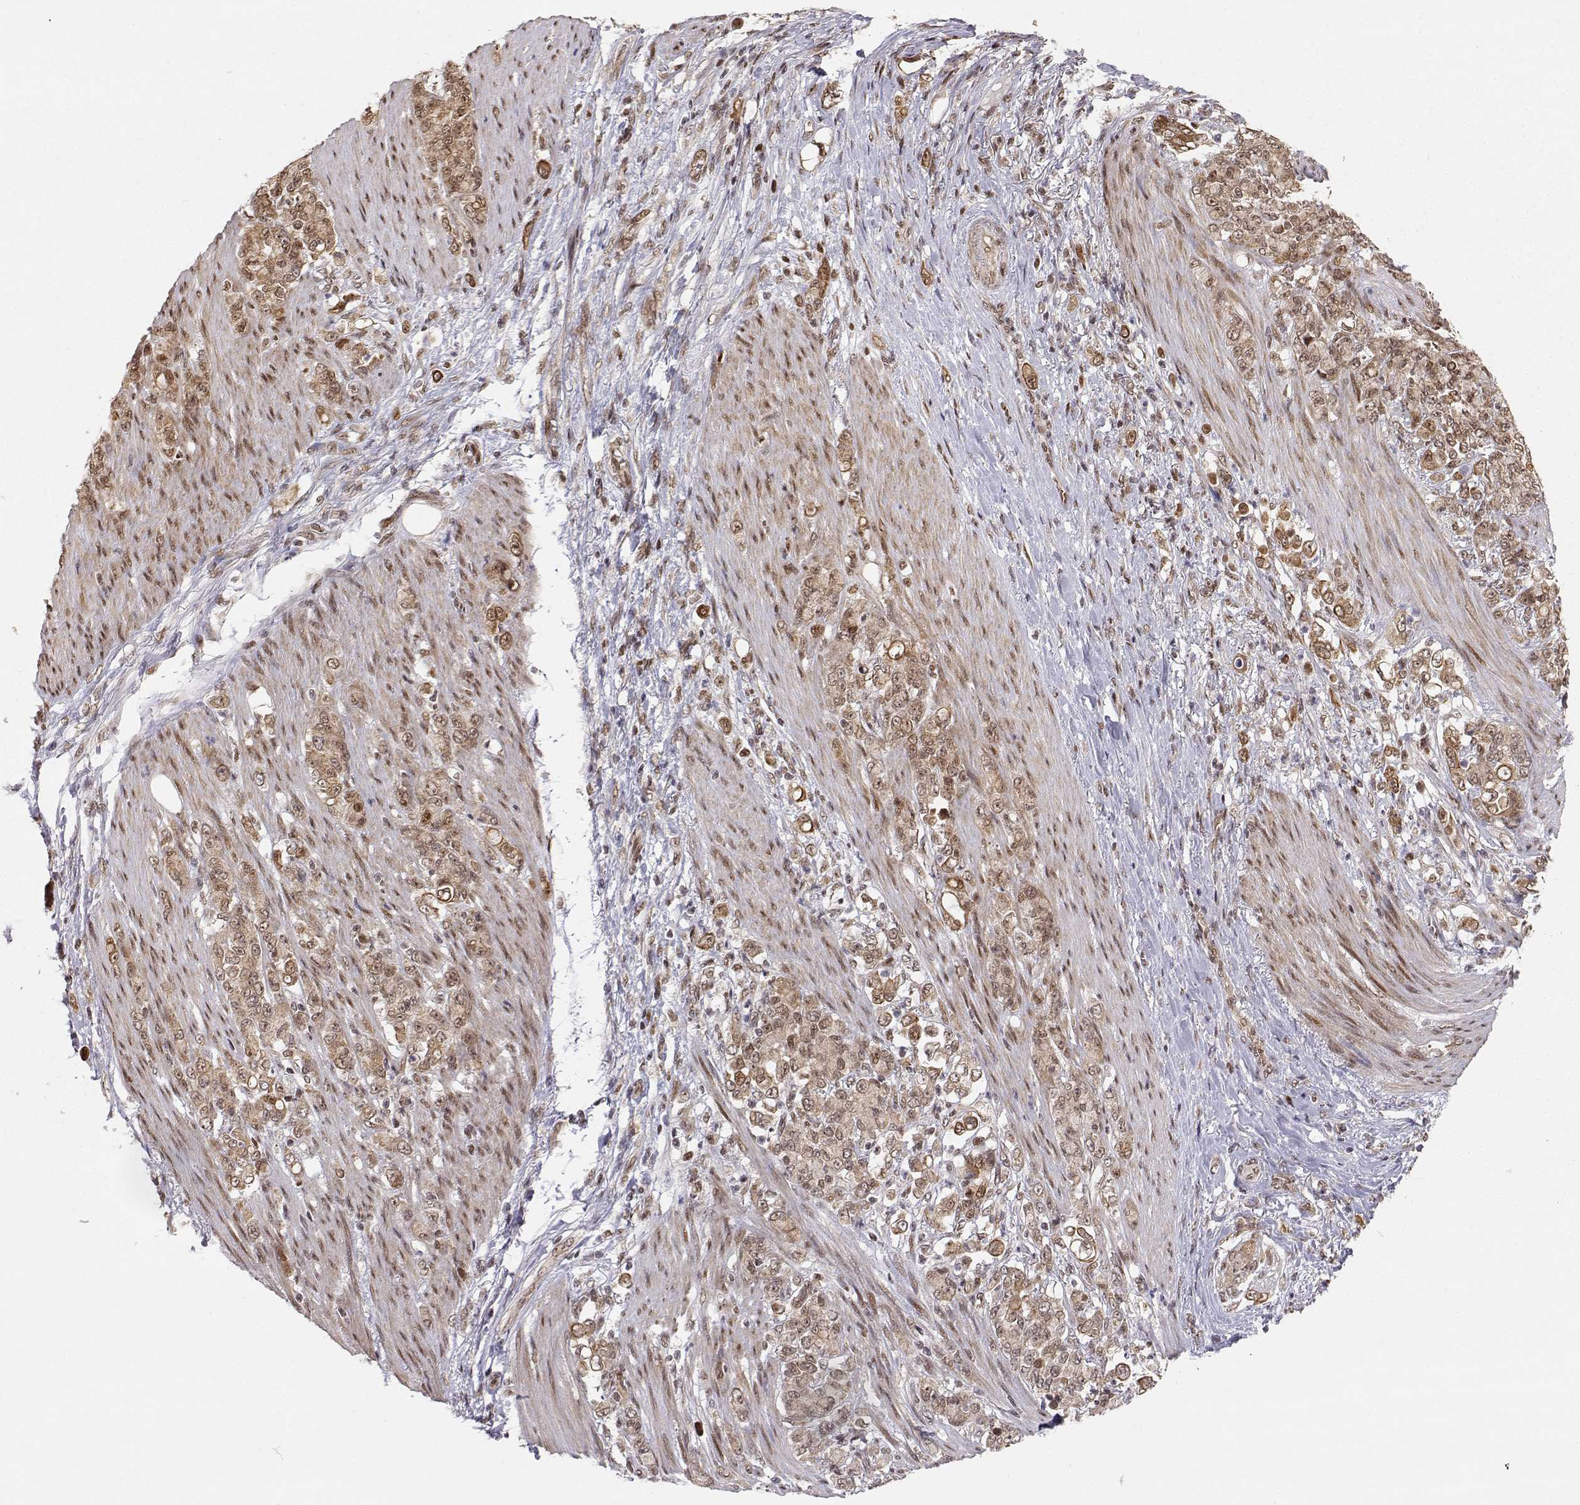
{"staining": {"intensity": "moderate", "quantity": ">75%", "location": "cytoplasmic/membranous"}, "tissue": "stomach cancer", "cell_type": "Tumor cells", "image_type": "cancer", "snomed": [{"axis": "morphology", "description": "Adenocarcinoma, NOS"}, {"axis": "topography", "description": "Stomach"}], "caption": "High-magnification brightfield microscopy of adenocarcinoma (stomach) stained with DAB (brown) and counterstained with hematoxylin (blue). tumor cells exhibit moderate cytoplasmic/membranous staining is appreciated in approximately>75% of cells.", "gene": "BRCA1", "patient": {"sex": "female", "age": 79}}